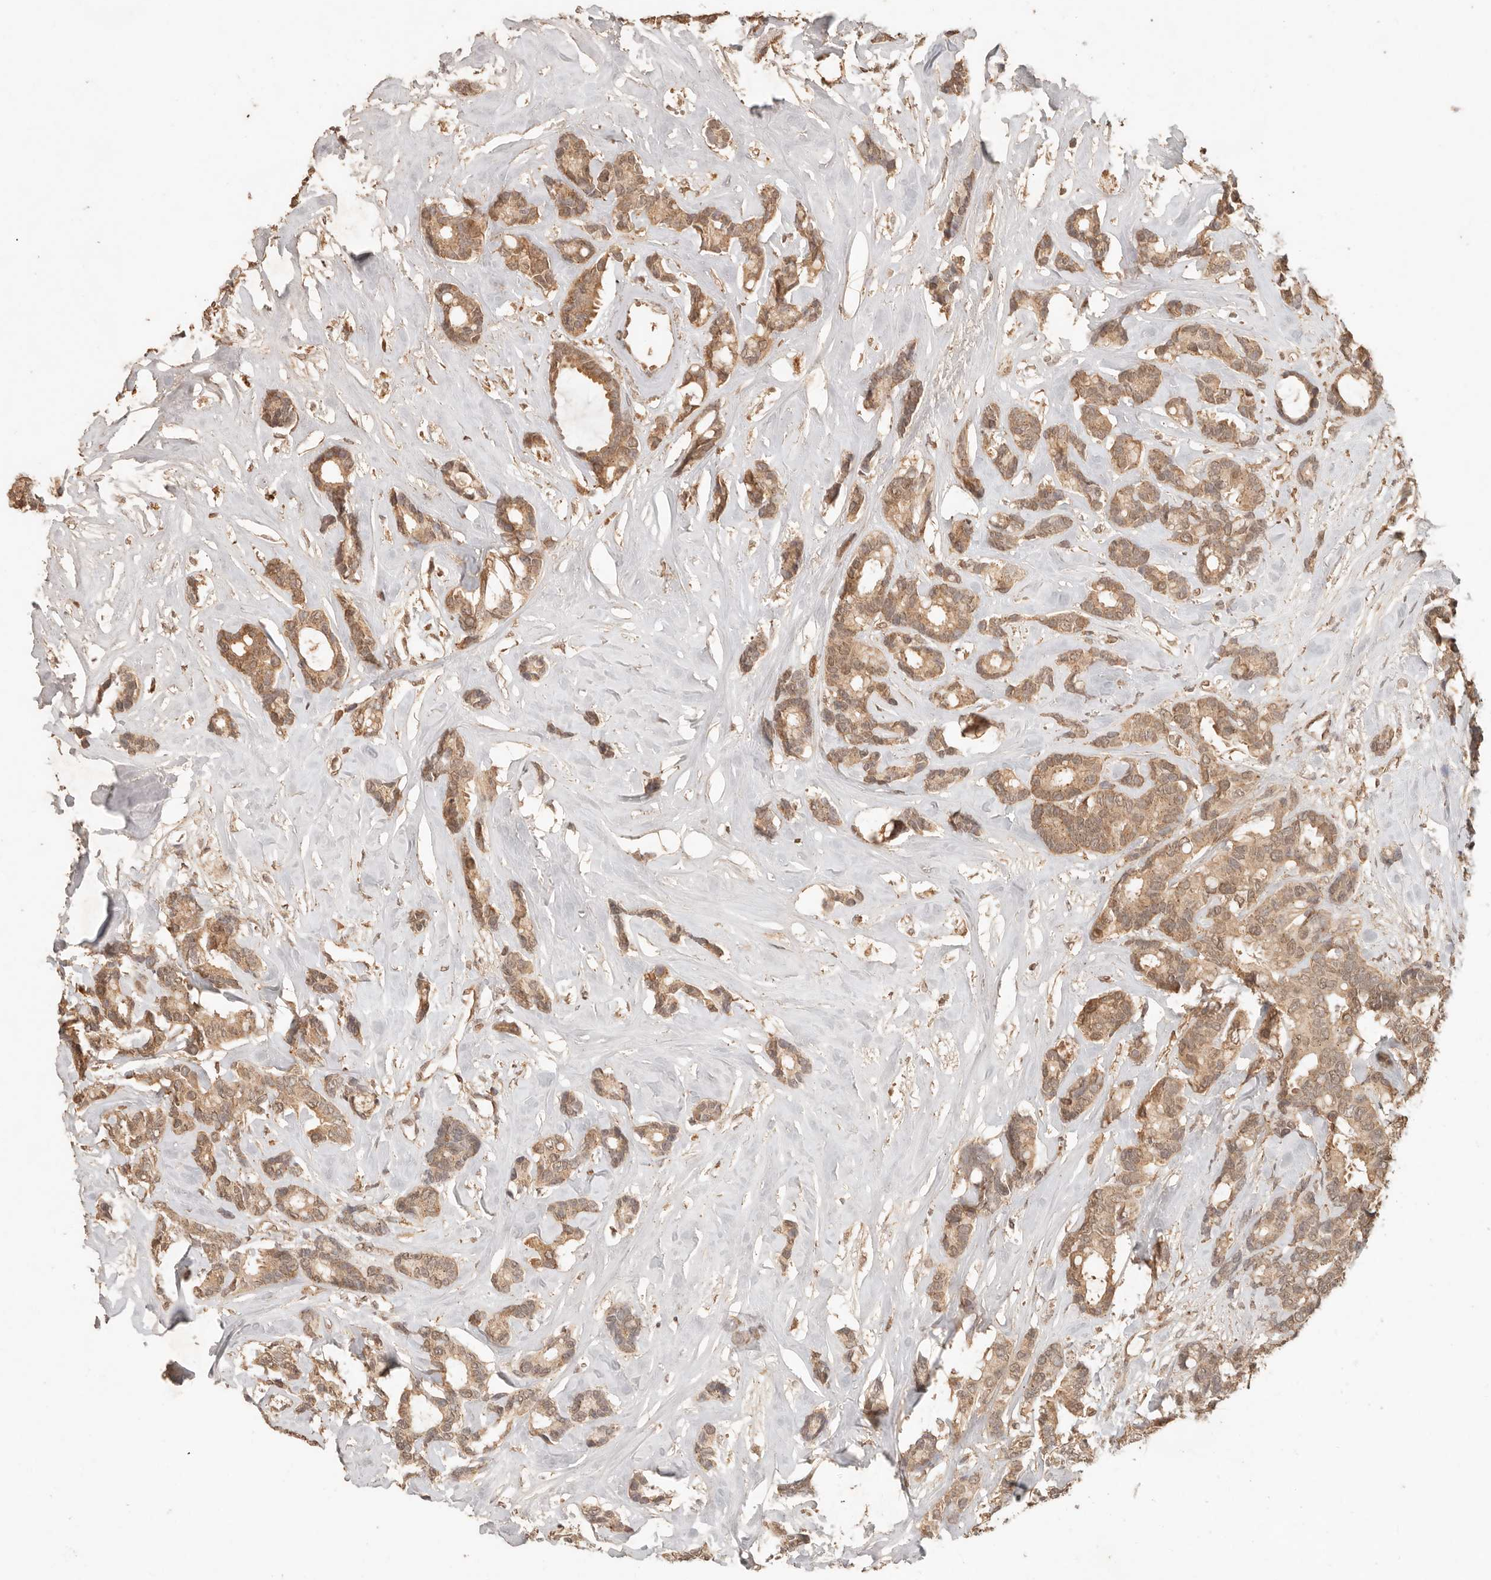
{"staining": {"intensity": "moderate", "quantity": ">75%", "location": "cytoplasmic/membranous"}, "tissue": "breast cancer", "cell_type": "Tumor cells", "image_type": "cancer", "snomed": [{"axis": "morphology", "description": "Duct carcinoma"}, {"axis": "topography", "description": "Breast"}], "caption": "An IHC histopathology image of neoplastic tissue is shown. Protein staining in brown shows moderate cytoplasmic/membranous positivity in invasive ductal carcinoma (breast) within tumor cells.", "gene": "LMO4", "patient": {"sex": "female", "age": 87}}